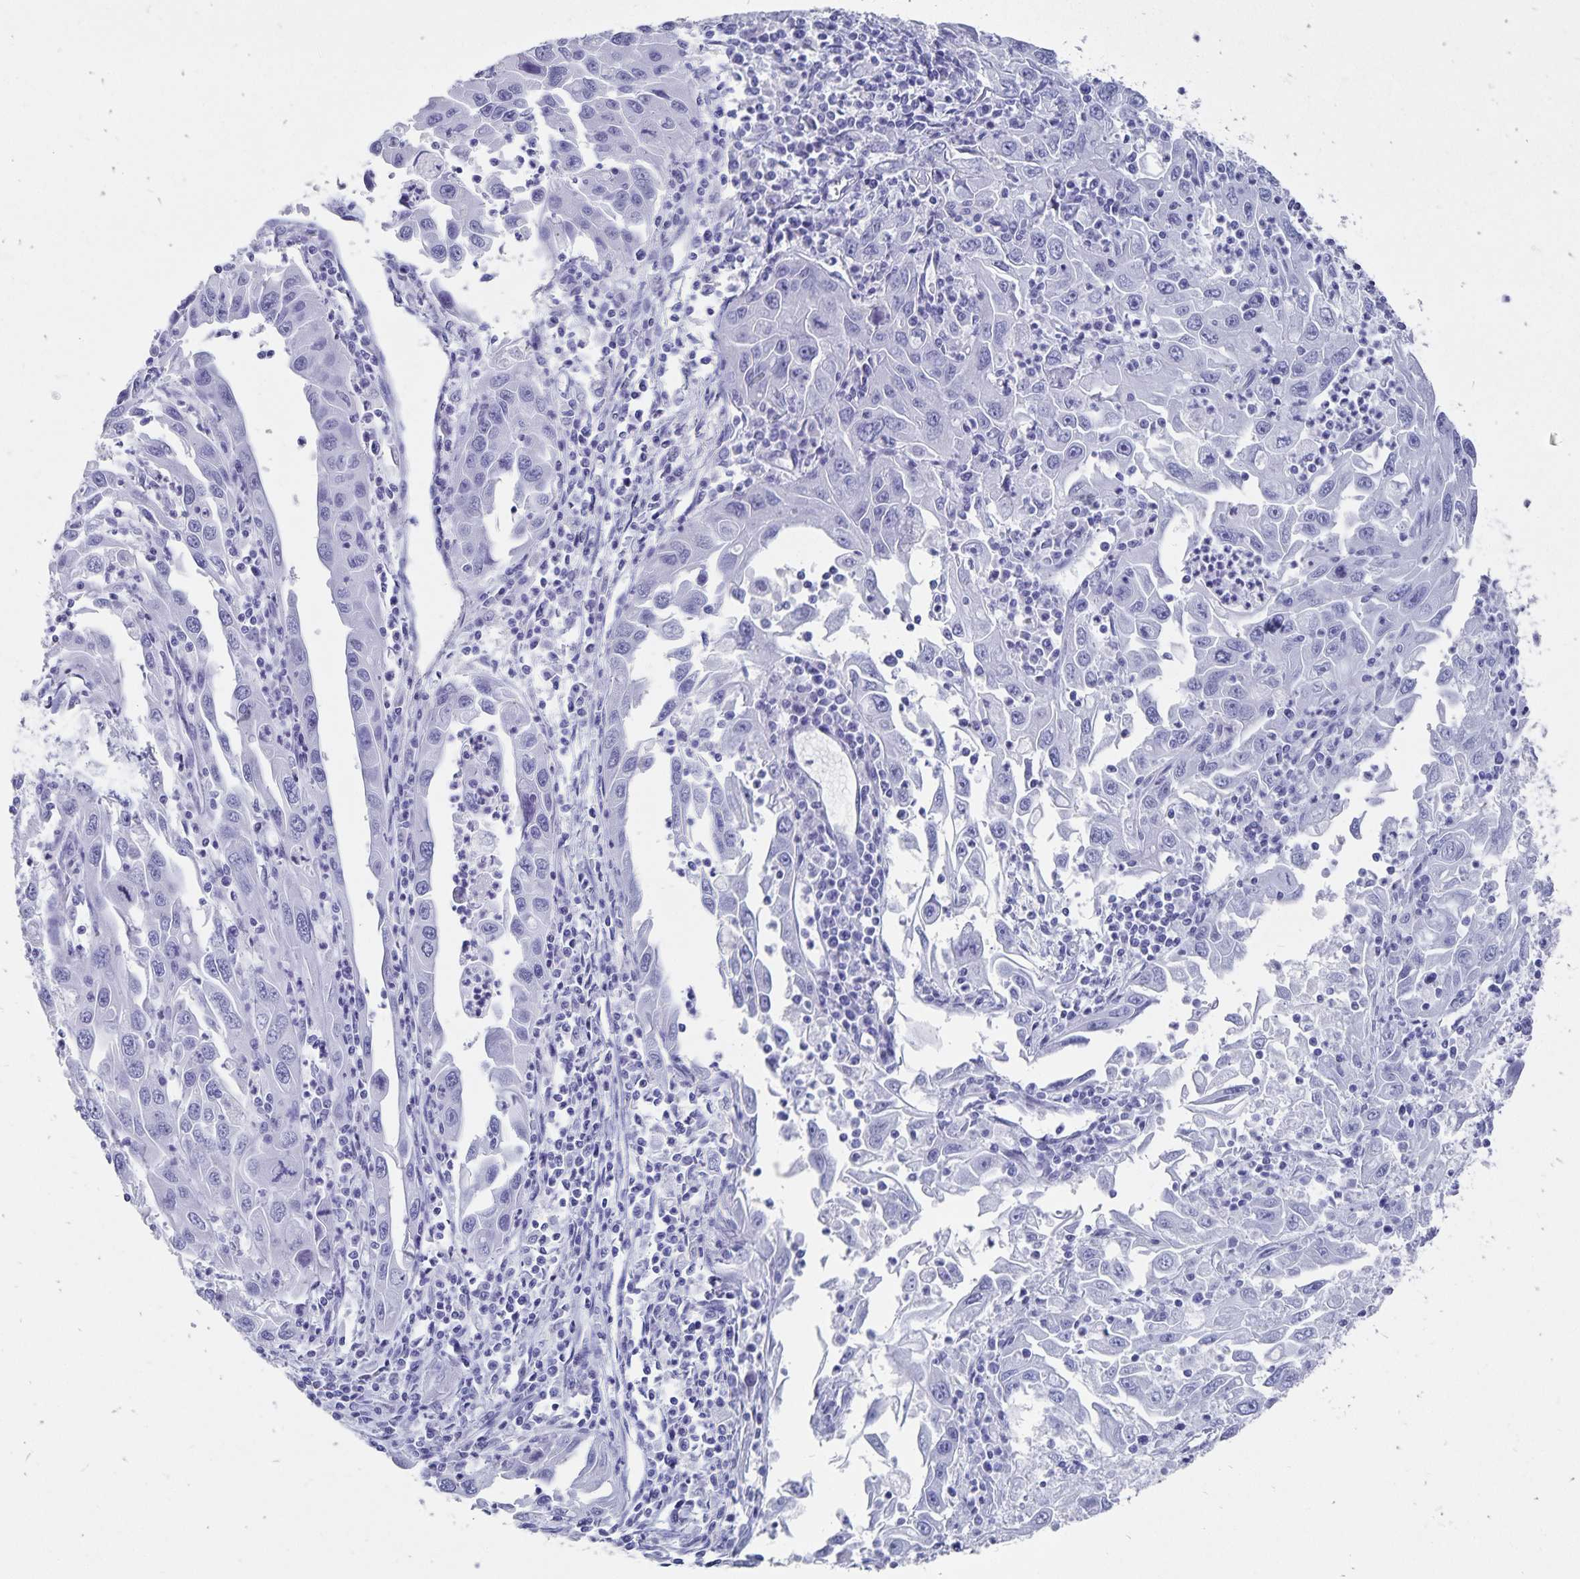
{"staining": {"intensity": "negative", "quantity": "none", "location": "none"}, "tissue": "endometrial cancer", "cell_type": "Tumor cells", "image_type": "cancer", "snomed": [{"axis": "morphology", "description": "Adenocarcinoma, NOS"}, {"axis": "topography", "description": "Uterus"}], "caption": "IHC photomicrograph of neoplastic tissue: human adenocarcinoma (endometrial) stained with DAB demonstrates no significant protein expression in tumor cells.", "gene": "ADH1A", "patient": {"sex": "female", "age": 62}}